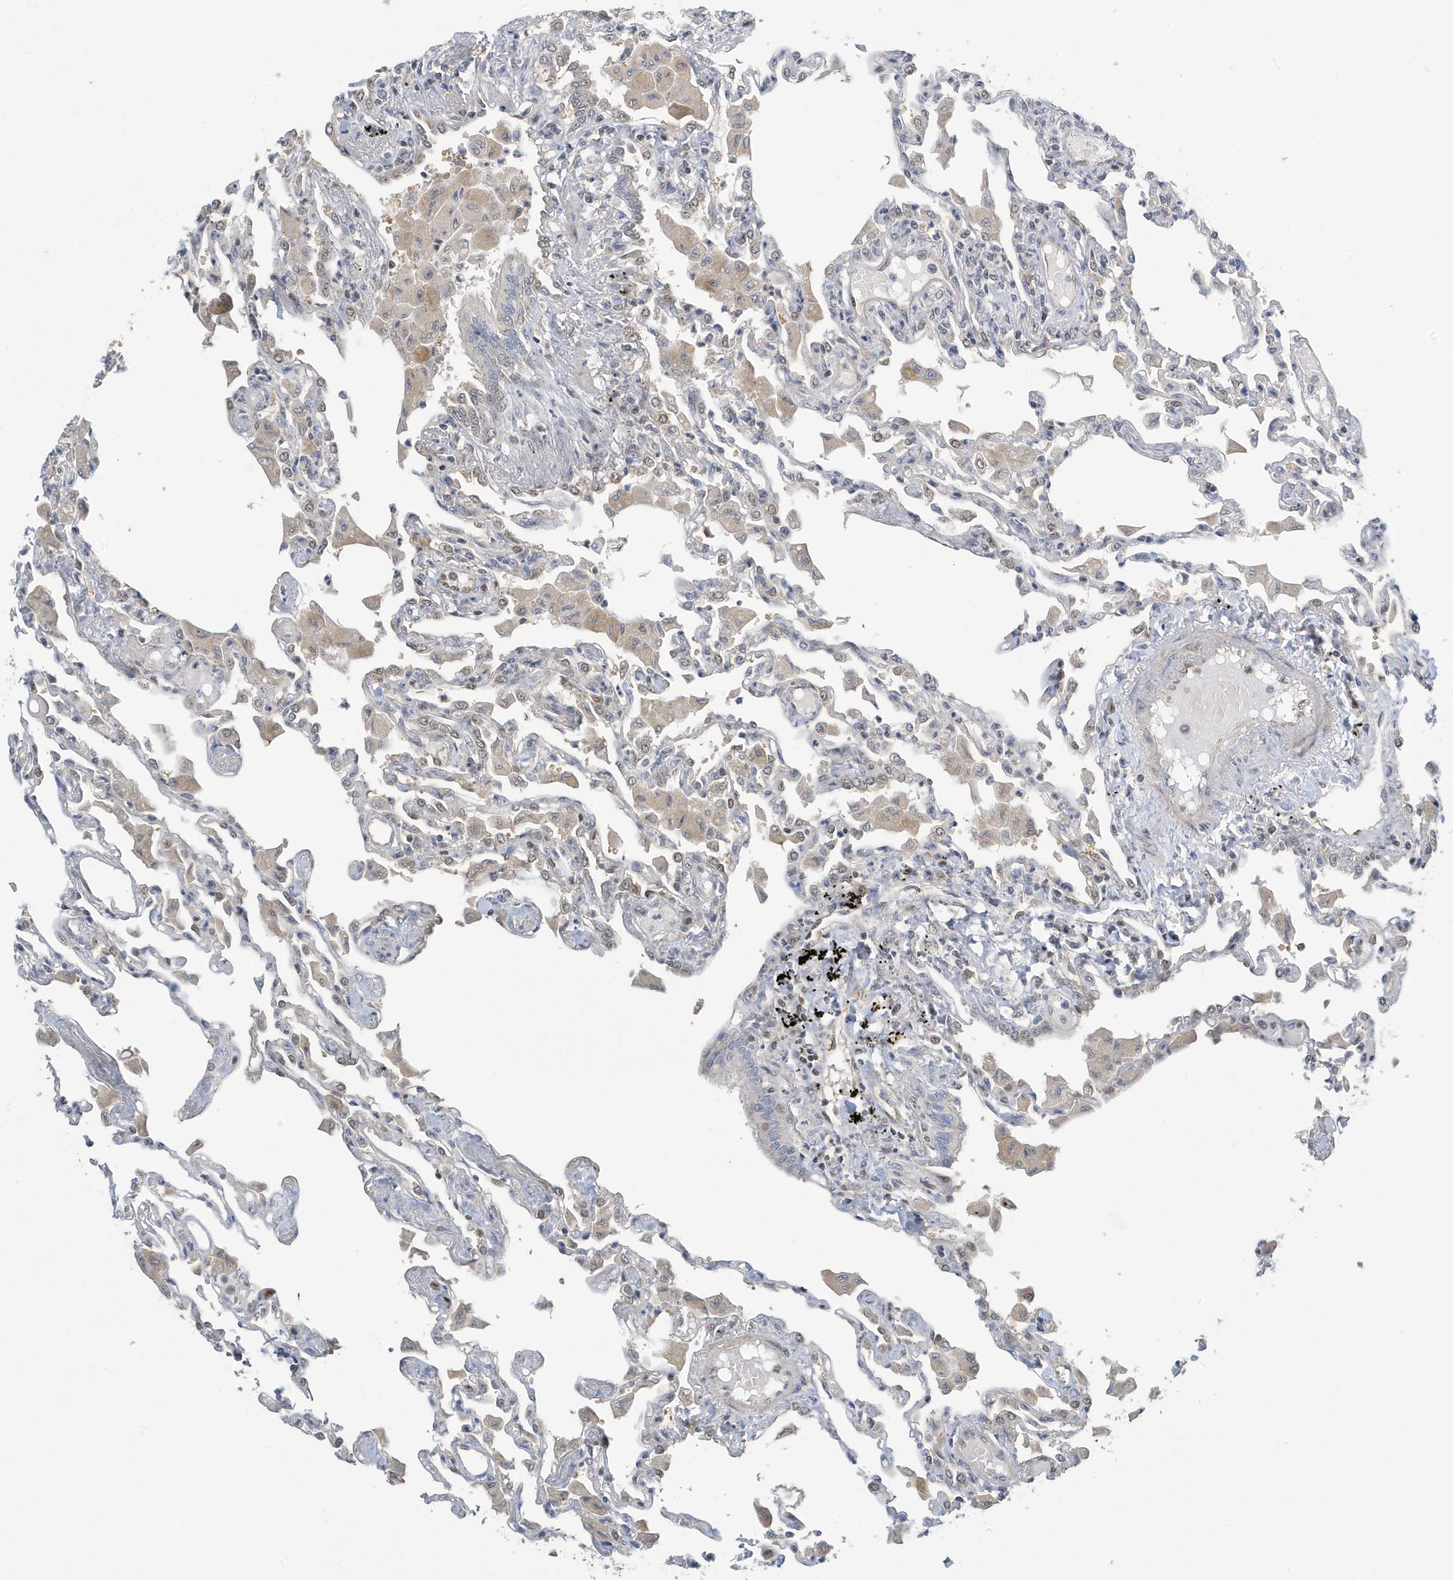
{"staining": {"intensity": "moderate", "quantity": "<25%", "location": "cytoplasmic/membranous,nuclear"}, "tissue": "lung", "cell_type": "Alveolar cells", "image_type": "normal", "snomed": [{"axis": "morphology", "description": "Normal tissue, NOS"}, {"axis": "topography", "description": "Bronchus"}, {"axis": "topography", "description": "Lung"}], "caption": "The photomicrograph demonstrates immunohistochemical staining of benign lung. There is moderate cytoplasmic/membranous,nuclear positivity is present in about <25% of alveolar cells. The protein of interest is stained brown, and the nuclei are stained in blue (DAB (3,3'-diaminobenzidine) IHC with brightfield microscopy, high magnification).", "gene": "NCOA7", "patient": {"sex": "female", "age": 49}}